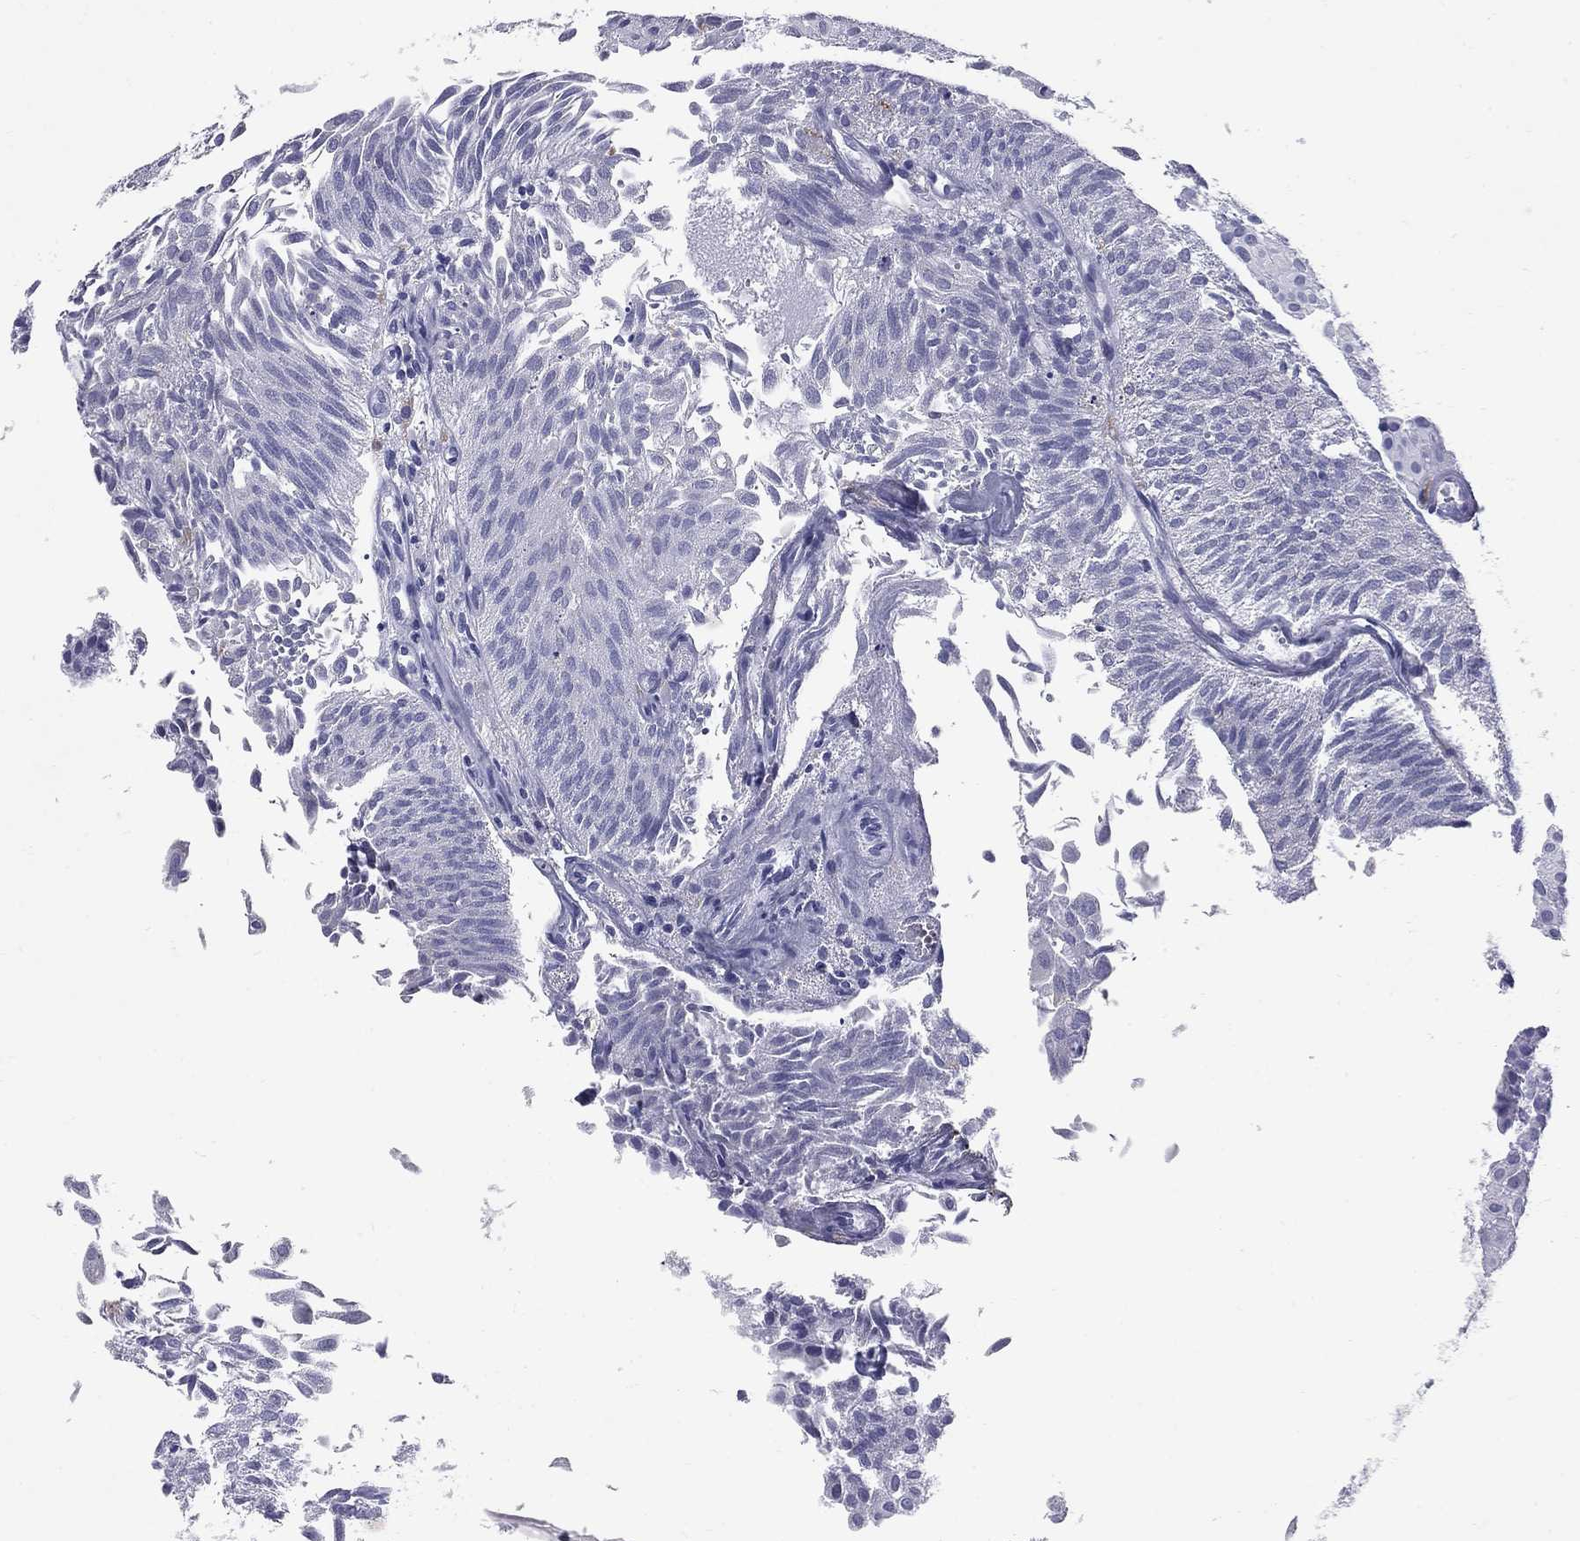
{"staining": {"intensity": "negative", "quantity": "none", "location": "none"}, "tissue": "urothelial cancer", "cell_type": "Tumor cells", "image_type": "cancer", "snomed": [{"axis": "morphology", "description": "Urothelial carcinoma, Low grade"}, {"axis": "topography", "description": "Urinary bladder"}], "caption": "Histopathology image shows no significant protein expression in tumor cells of low-grade urothelial carcinoma. (DAB (3,3'-diaminobenzidine) immunohistochemistry (IHC), high magnification).", "gene": "MADCAM1", "patient": {"sex": "male", "age": 64}}